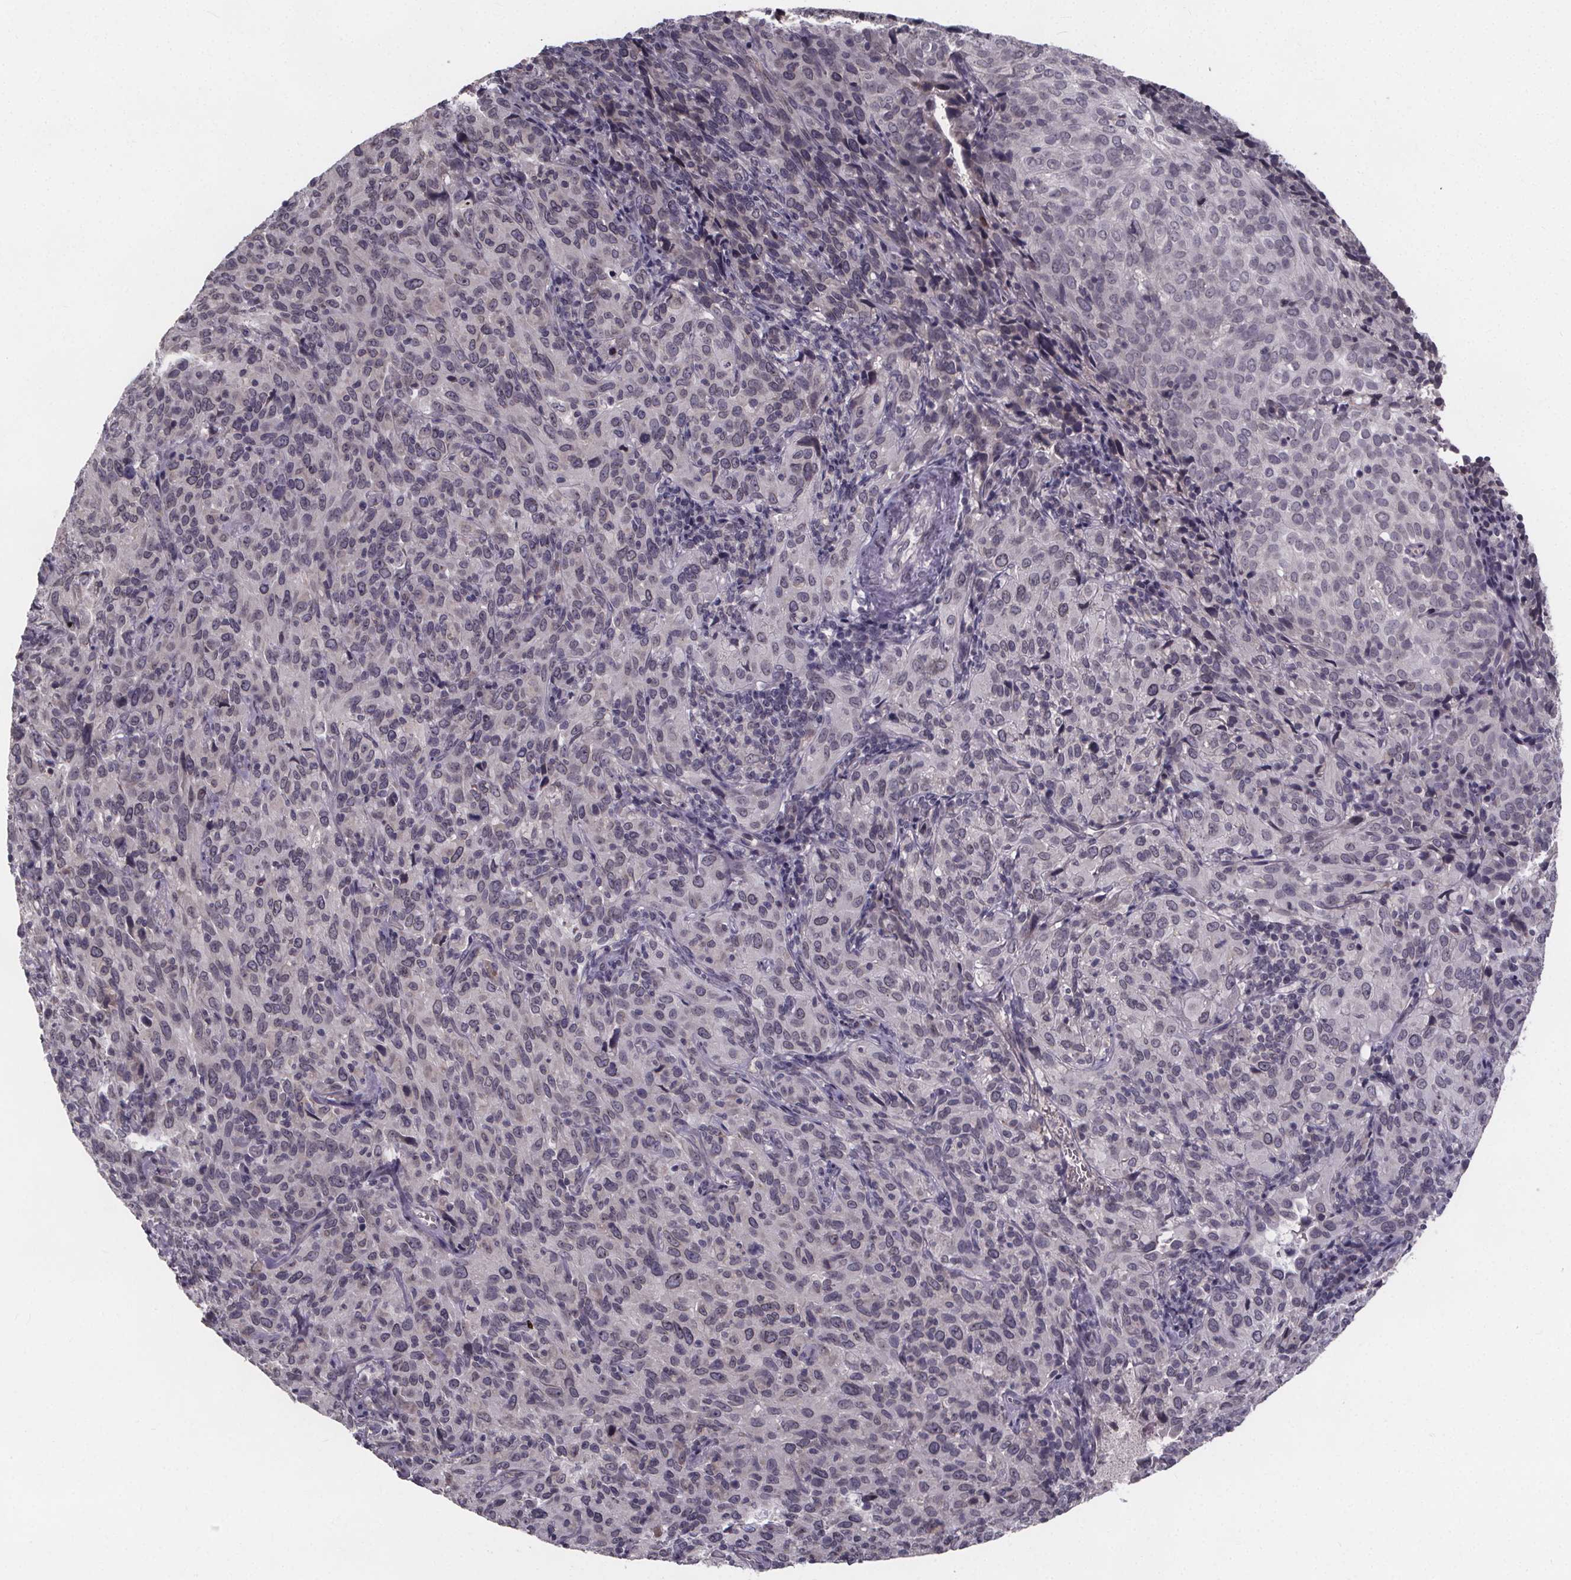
{"staining": {"intensity": "negative", "quantity": "none", "location": "none"}, "tissue": "cervical cancer", "cell_type": "Tumor cells", "image_type": "cancer", "snomed": [{"axis": "morphology", "description": "Squamous cell carcinoma, NOS"}, {"axis": "topography", "description": "Cervix"}], "caption": "DAB immunohistochemical staining of human cervical squamous cell carcinoma displays no significant staining in tumor cells.", "gene": "FAM181B", "patient": {"sex": "female", "age": 51}}